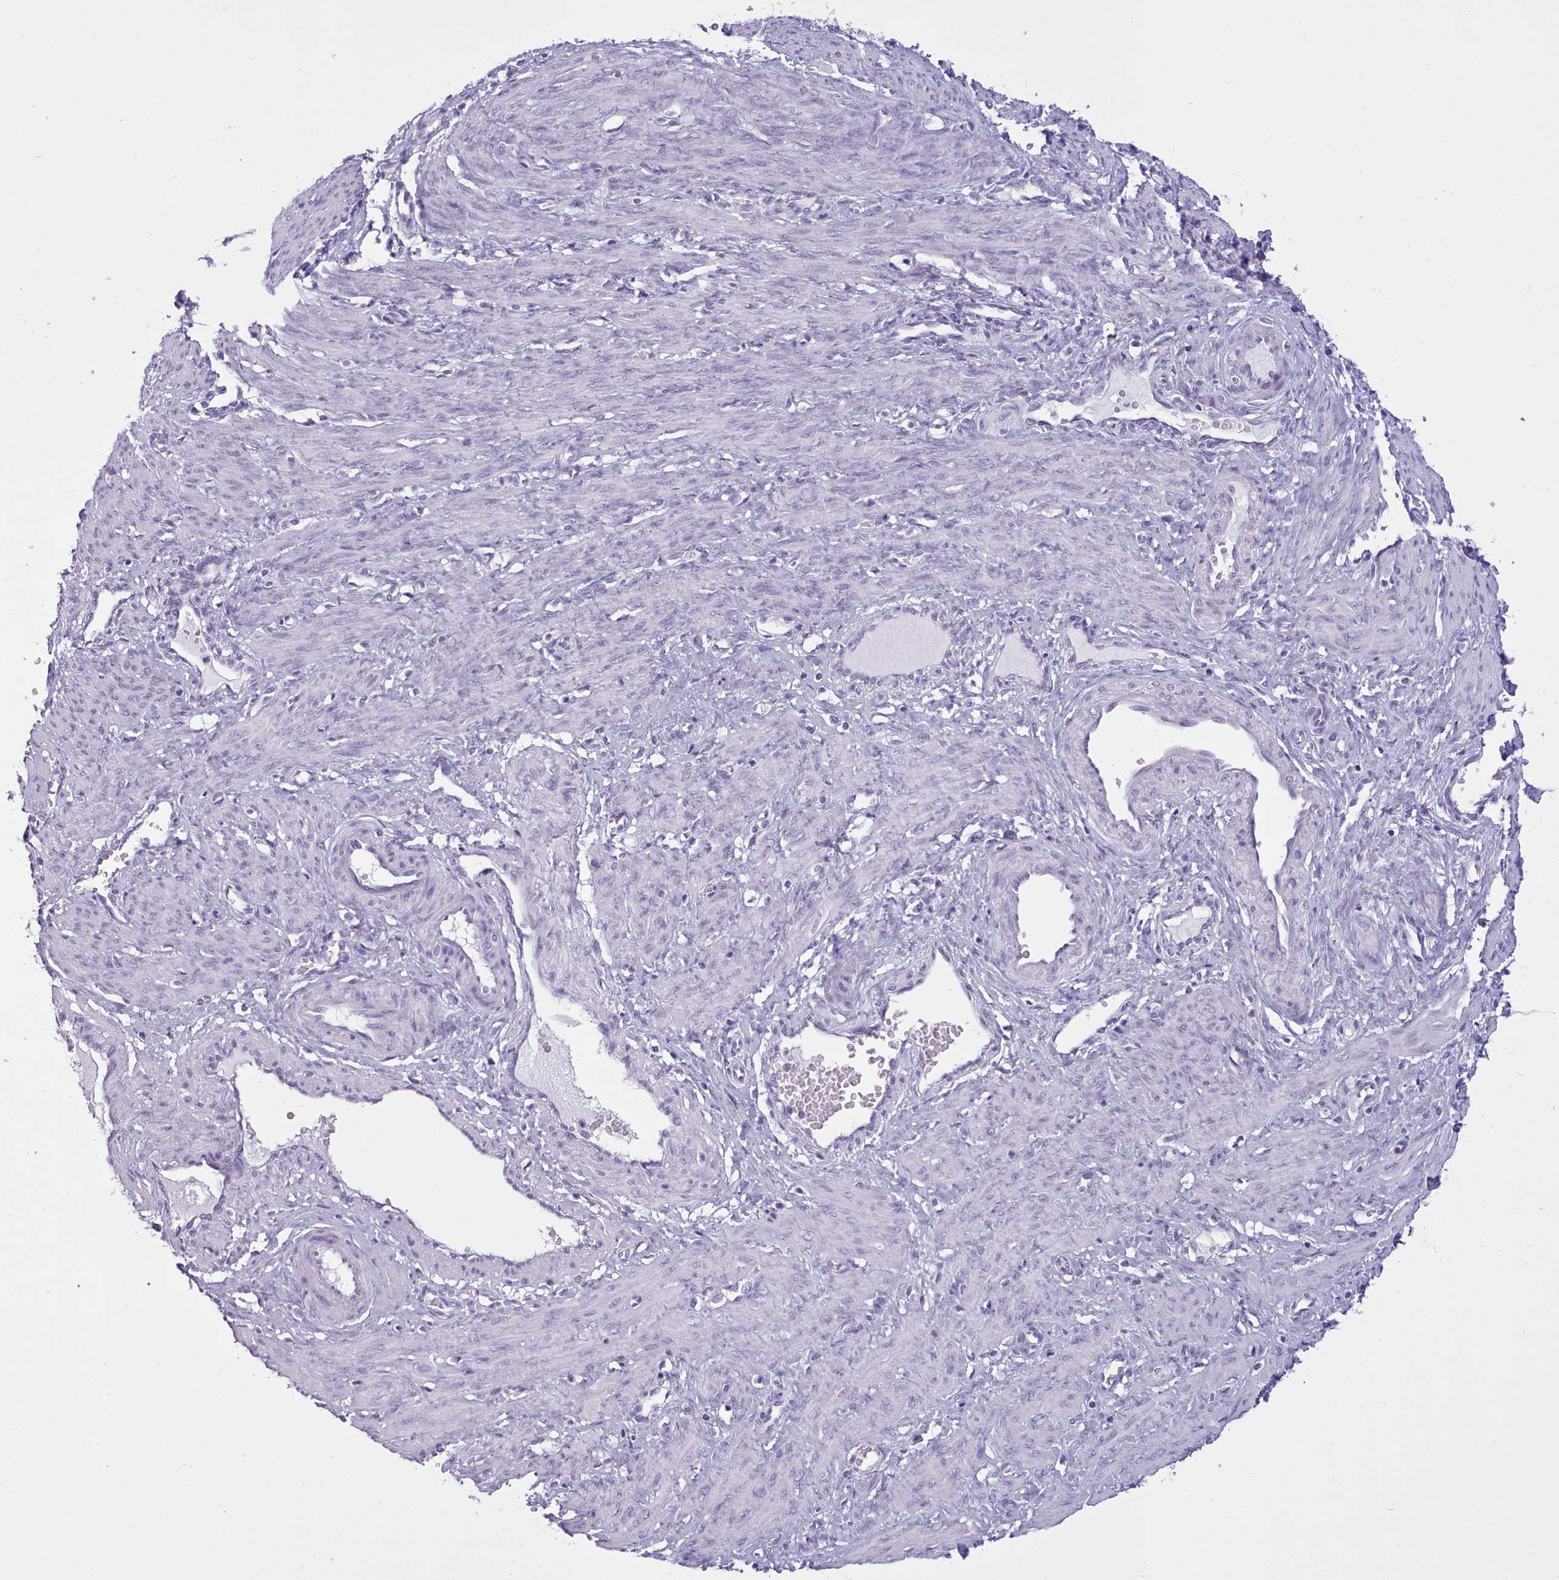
{"staining": {"intensity": "negative", "quantity": "none", "location": "none"}, "tissue": "smooth muscle", "cell_type": "Smooth muscle cells", "image_type": "normal", "snomed": [{"axis": "morphology", "description": "Normal tissue, NOS"}, {"axis": "topography", "description": "Endometrium"}], "caption": "High magnification brightfield microscopy of normal smooth muscle stained with DAB (brown) and counterstained with hematoxylin (blue): smooth muscle cells show no significant positivity.", "gene": "FBXO48", "patient": {"sex": "female", "age": 33}}